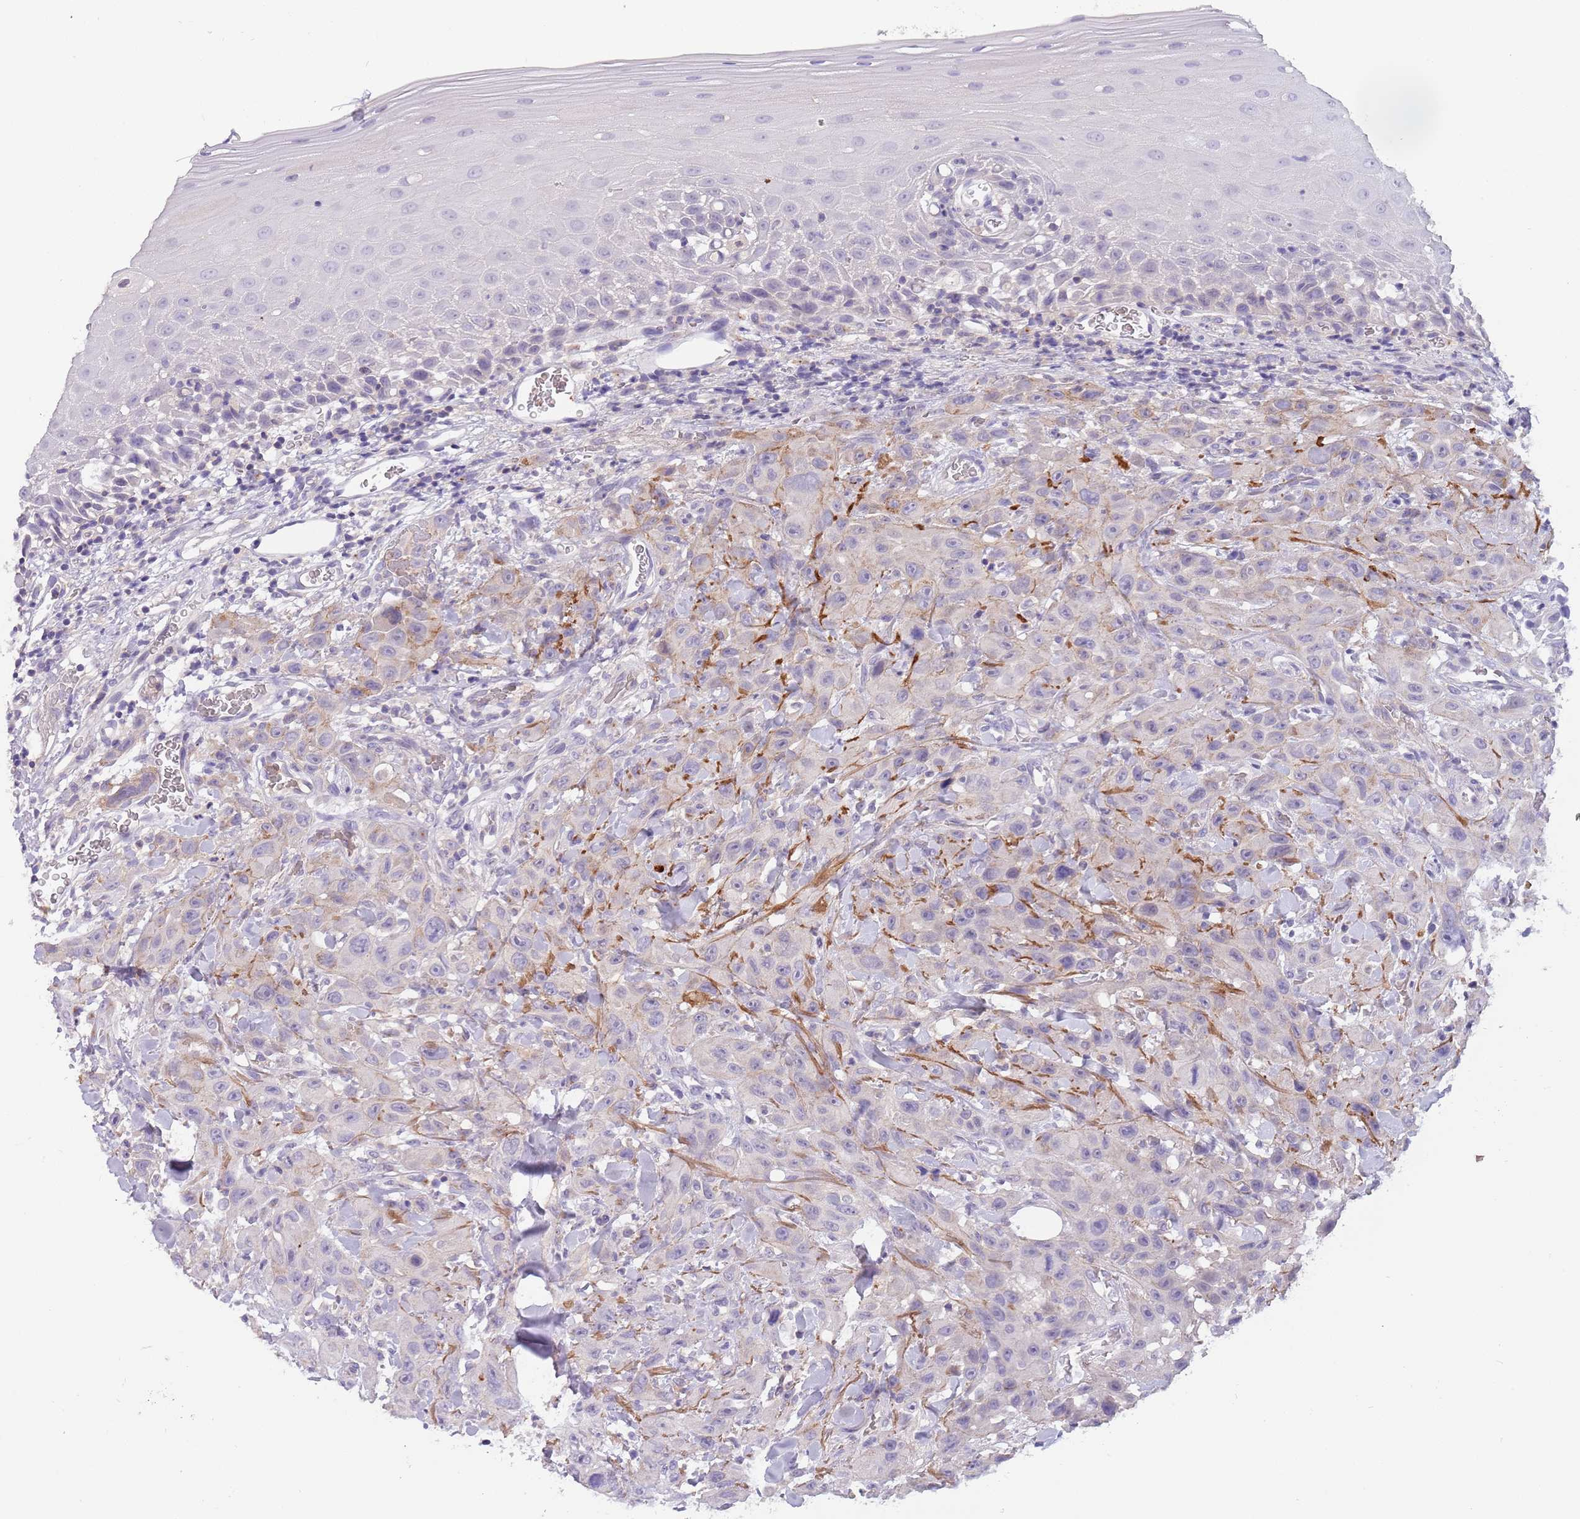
{"staining": {"intensity": "negative", "quantity": "none", "location": "none"}, "tissue": "oral mucosa", "cell_type": "Squamous epithelial cells", "image_type": "normal", "snomed": [{"axis": "morphology", "description": "Normal tissue, NOS"}, {"axis": "topography", "description": "Oral tissue"}], "caption": "Immunohistochemistry of normal oral mucosa shows no positivity in squamous epithelial cells. (Stains: DAB (3,3'-diaminobenzidine) immunohistochemistry with hematoxylin counter stain, Microscopy: brightfield microscopy at high magnification).", "gene": "CFAP73", "patient": {"sex": "female", "age": 70}}